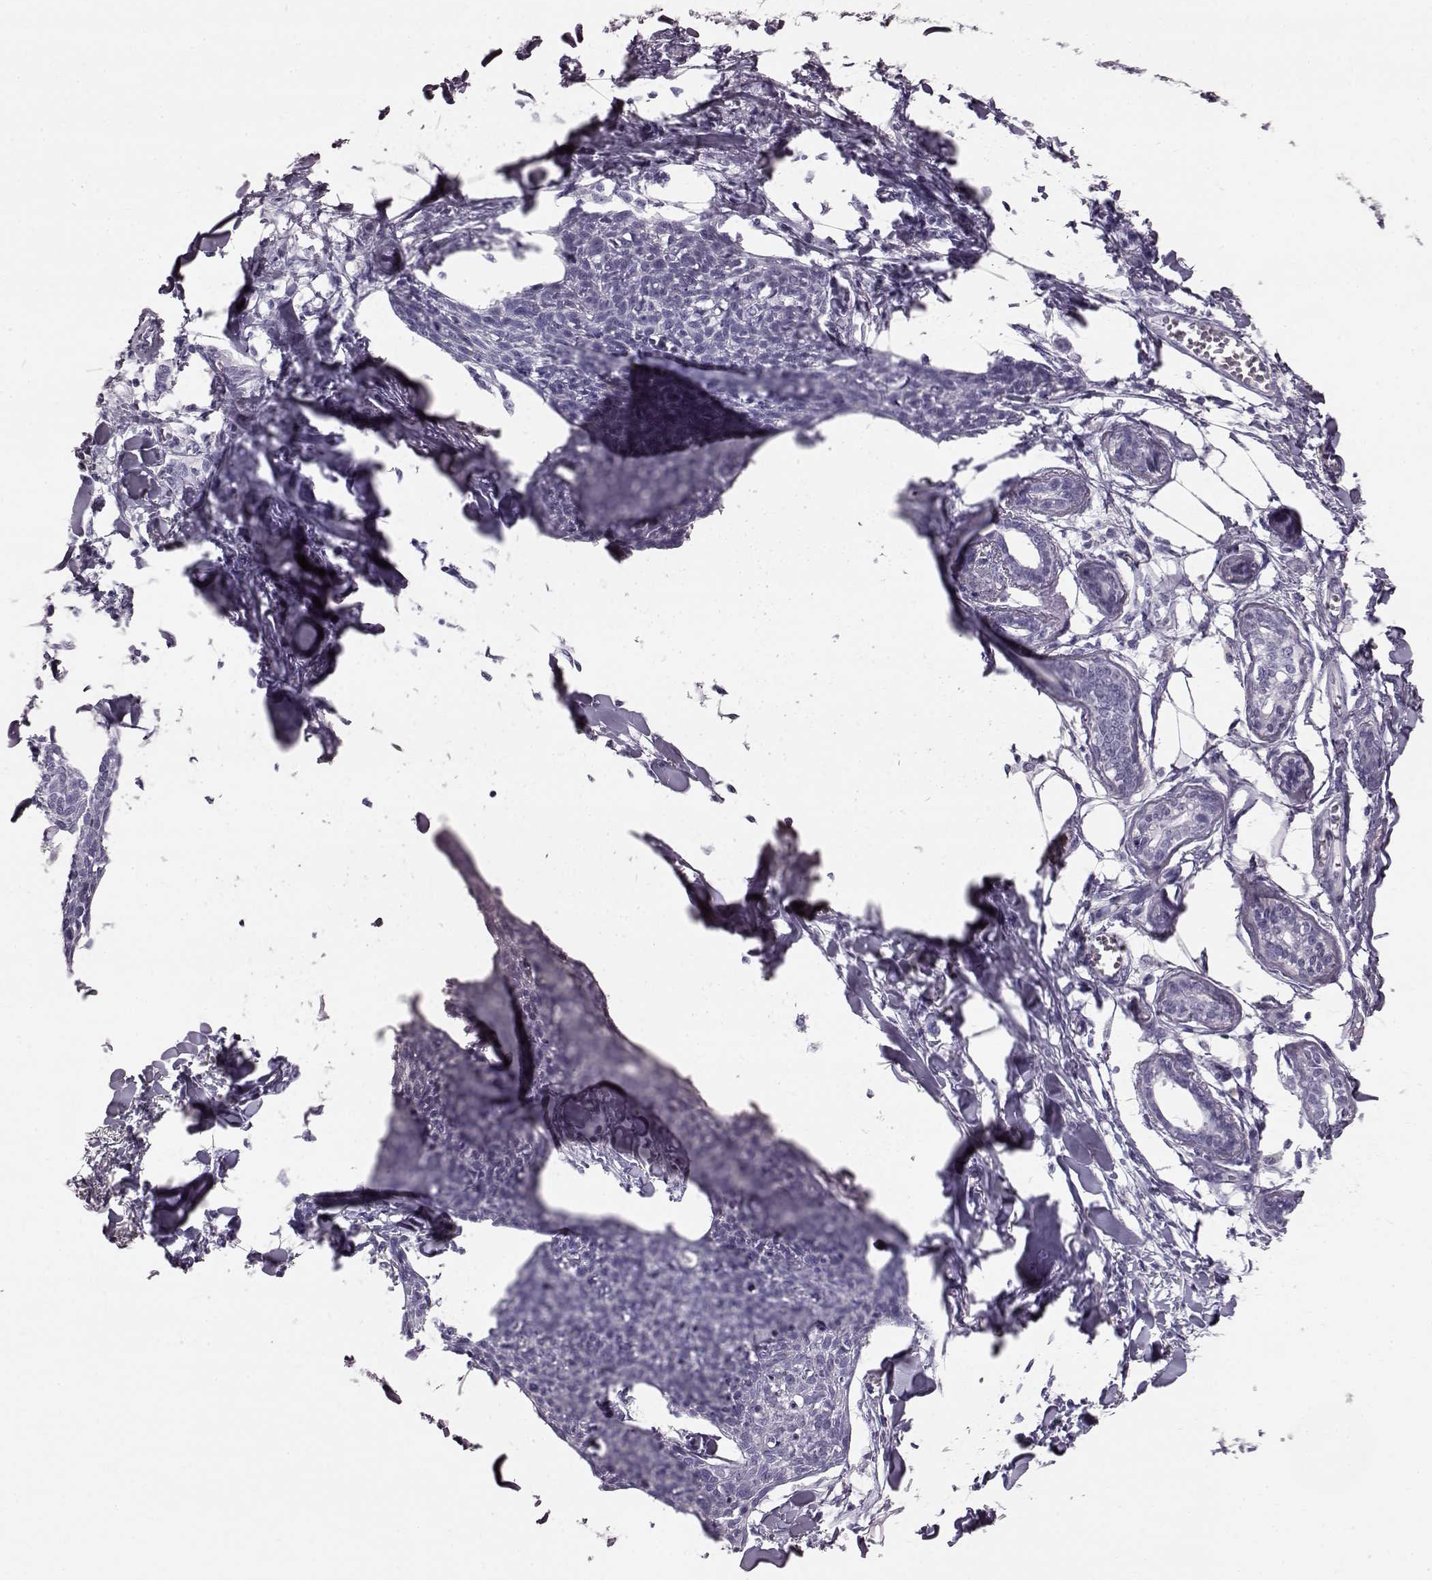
{"staining": {"intensity": "negative", "quantity": "none", "location": "none"}, "tissue": "skin cancer", "cell_type": "Tumor cells", "image_type": "cancer", "snomed": [{"axis": "morphology", "description": "Squamous cell carcinoma, NOS"}, {"axis": "topography", "description": "Skin"}, {"axis": "topography", "description": "Vulva"}], "caption": "The immunohistochemistry (IHC) image has no significant staining in tumor cells of skin cancer tissue.", "gene": "TCHHL1", "patient": {"sex": "female", "age": 75}}